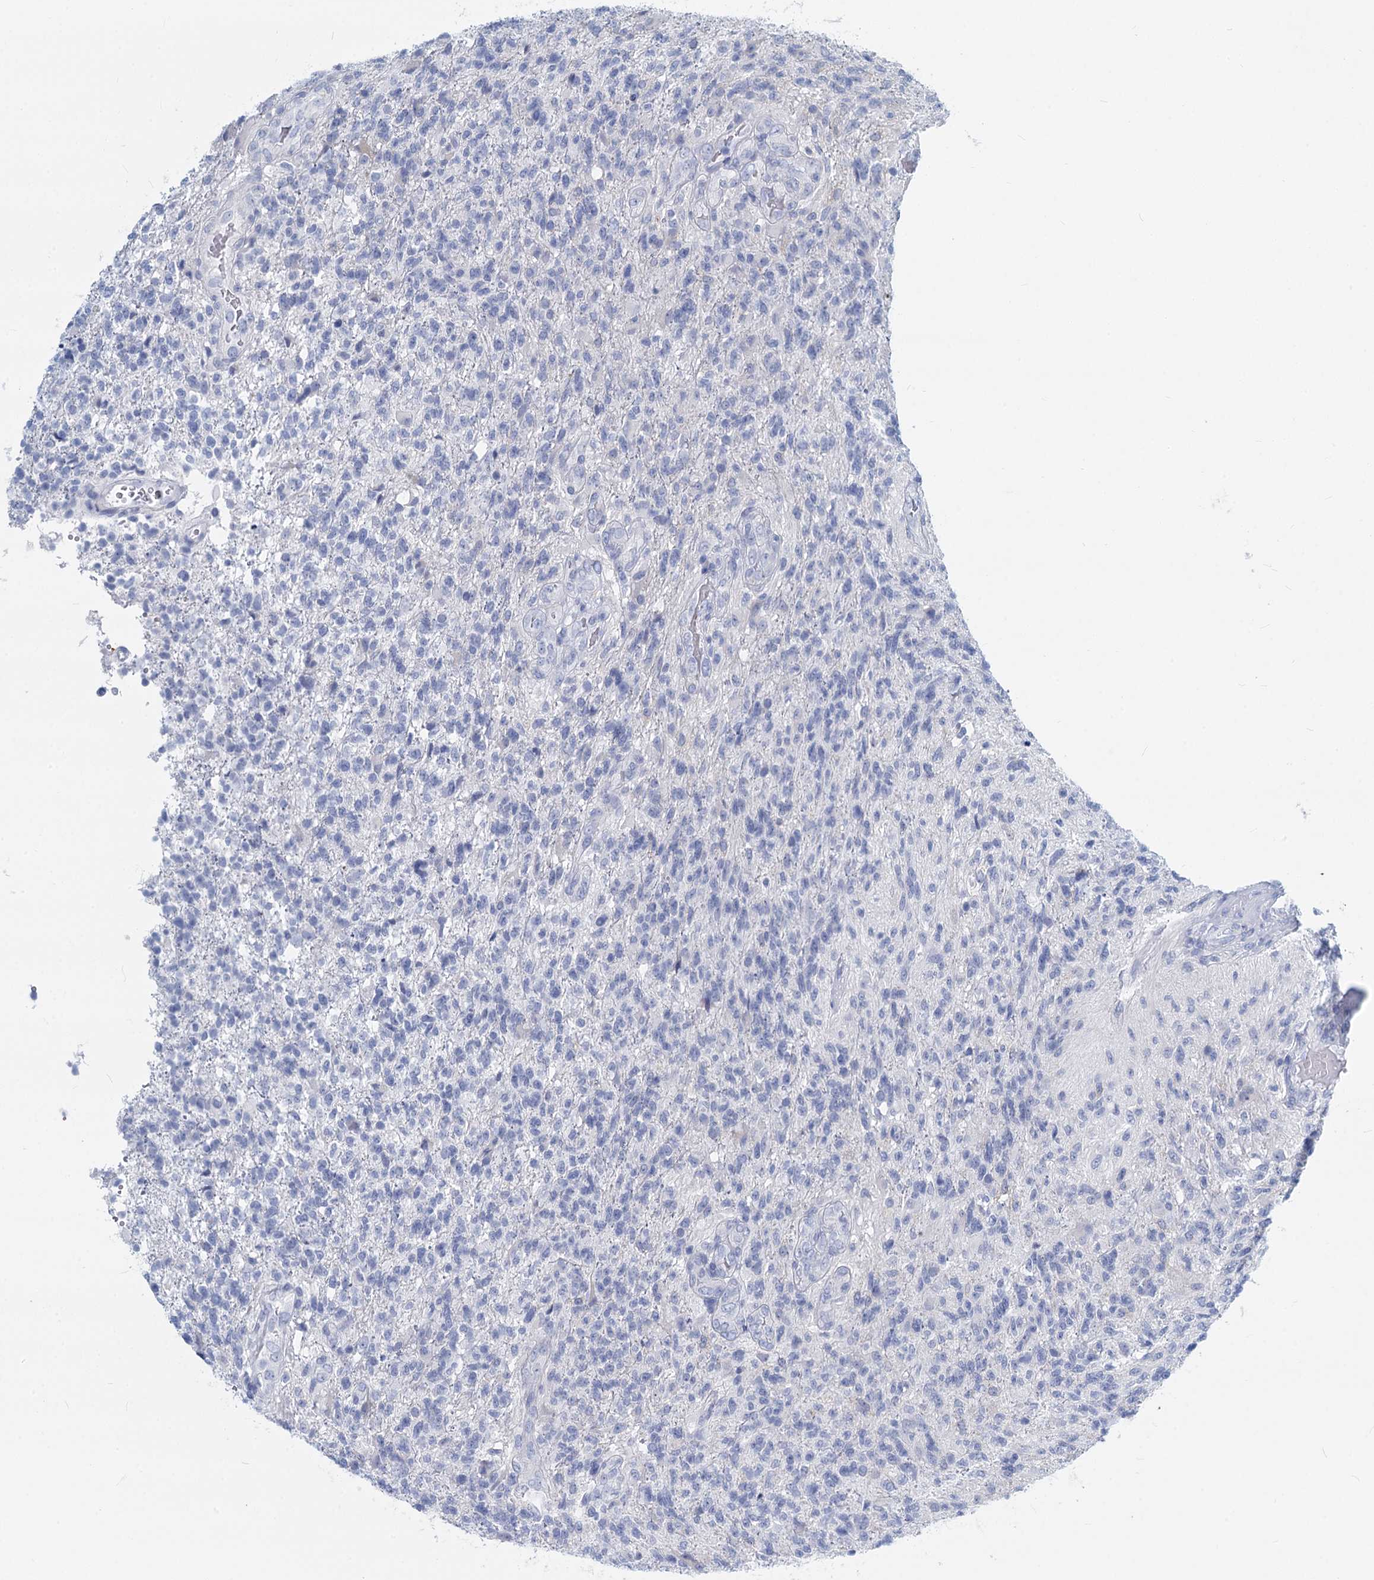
{"staining": {"intensity": "negative", "quantity": "none", "location": "none"}, "tissue": "glioma", "cell_type": "Tumor cells", "image_type": "cancer", "snomed": [{"axis": "morphology", "description": "Glioma, malignant, High grade"}, {"axis": "topography", "description": "Brain"}], "caption": "Immunohistochemistry of human glioma shows no positivity in tumor cells.", "gene": "GSTM3", "patient": {"sex": "male", "age": 56}}